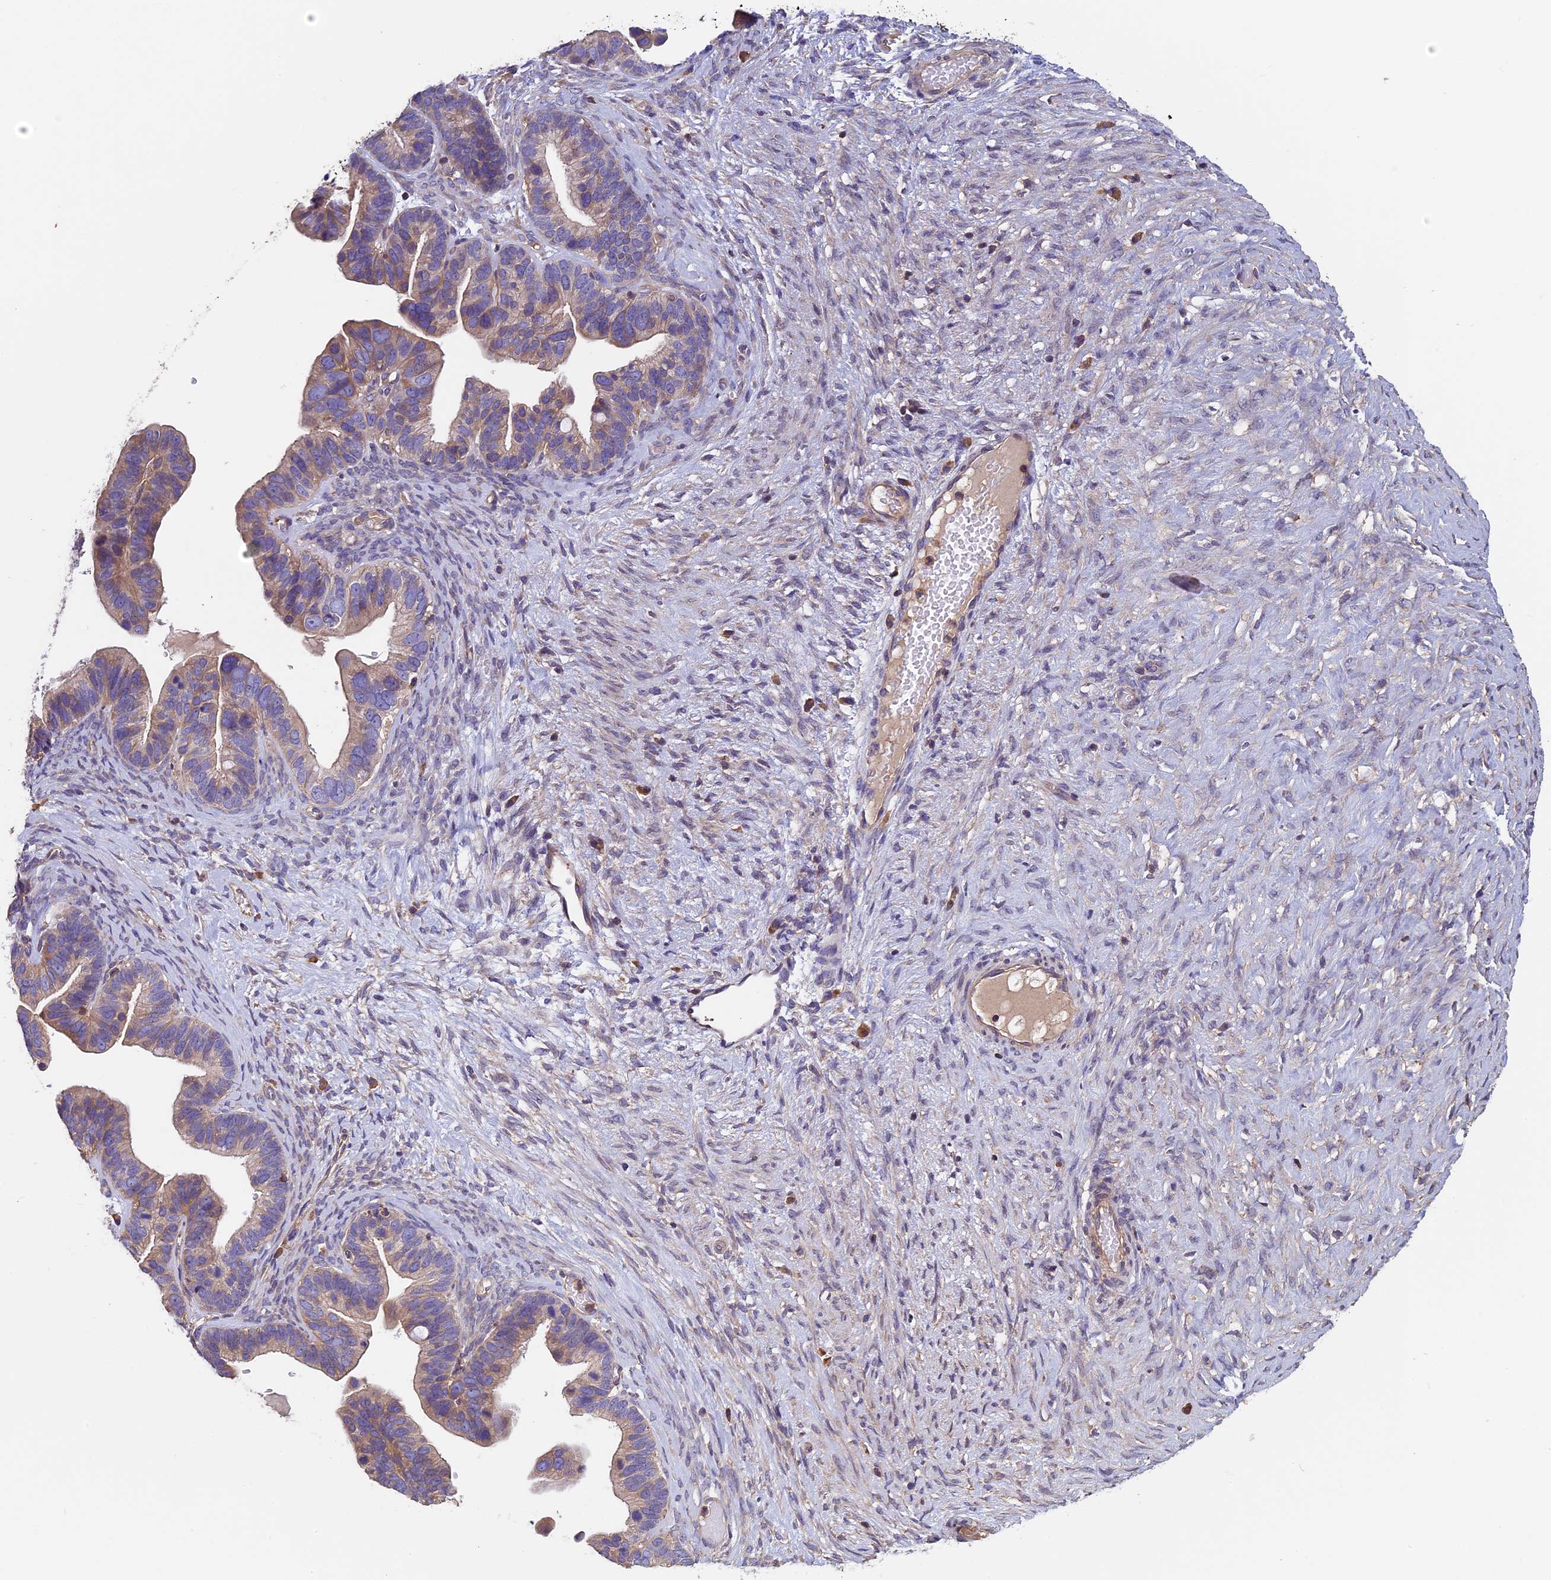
{"staining": {"intensity": "weak", "quantity": "25%-75%", "location": "cytoplasmic/membranous"}, "tissue": "ovarian cancer", "cell_type": "Tumor cells", "image_type": "cancer", "snomed": [{"axis": "morphology", "description": "Cystadenocarcinoma, serous, NOS"}, {"axis": "topography", "description": "Ovary"}], "caption": "IHC image of human serous cystadenocarcinoma (ovarian) stained for a protein (brown), which demonstrates low levels of weak cytoplasmic/membranous expression in about 25%-75% of tumor cells.", "gene": "CCDC153", "patient": {"sex": "female", "age": 56}}